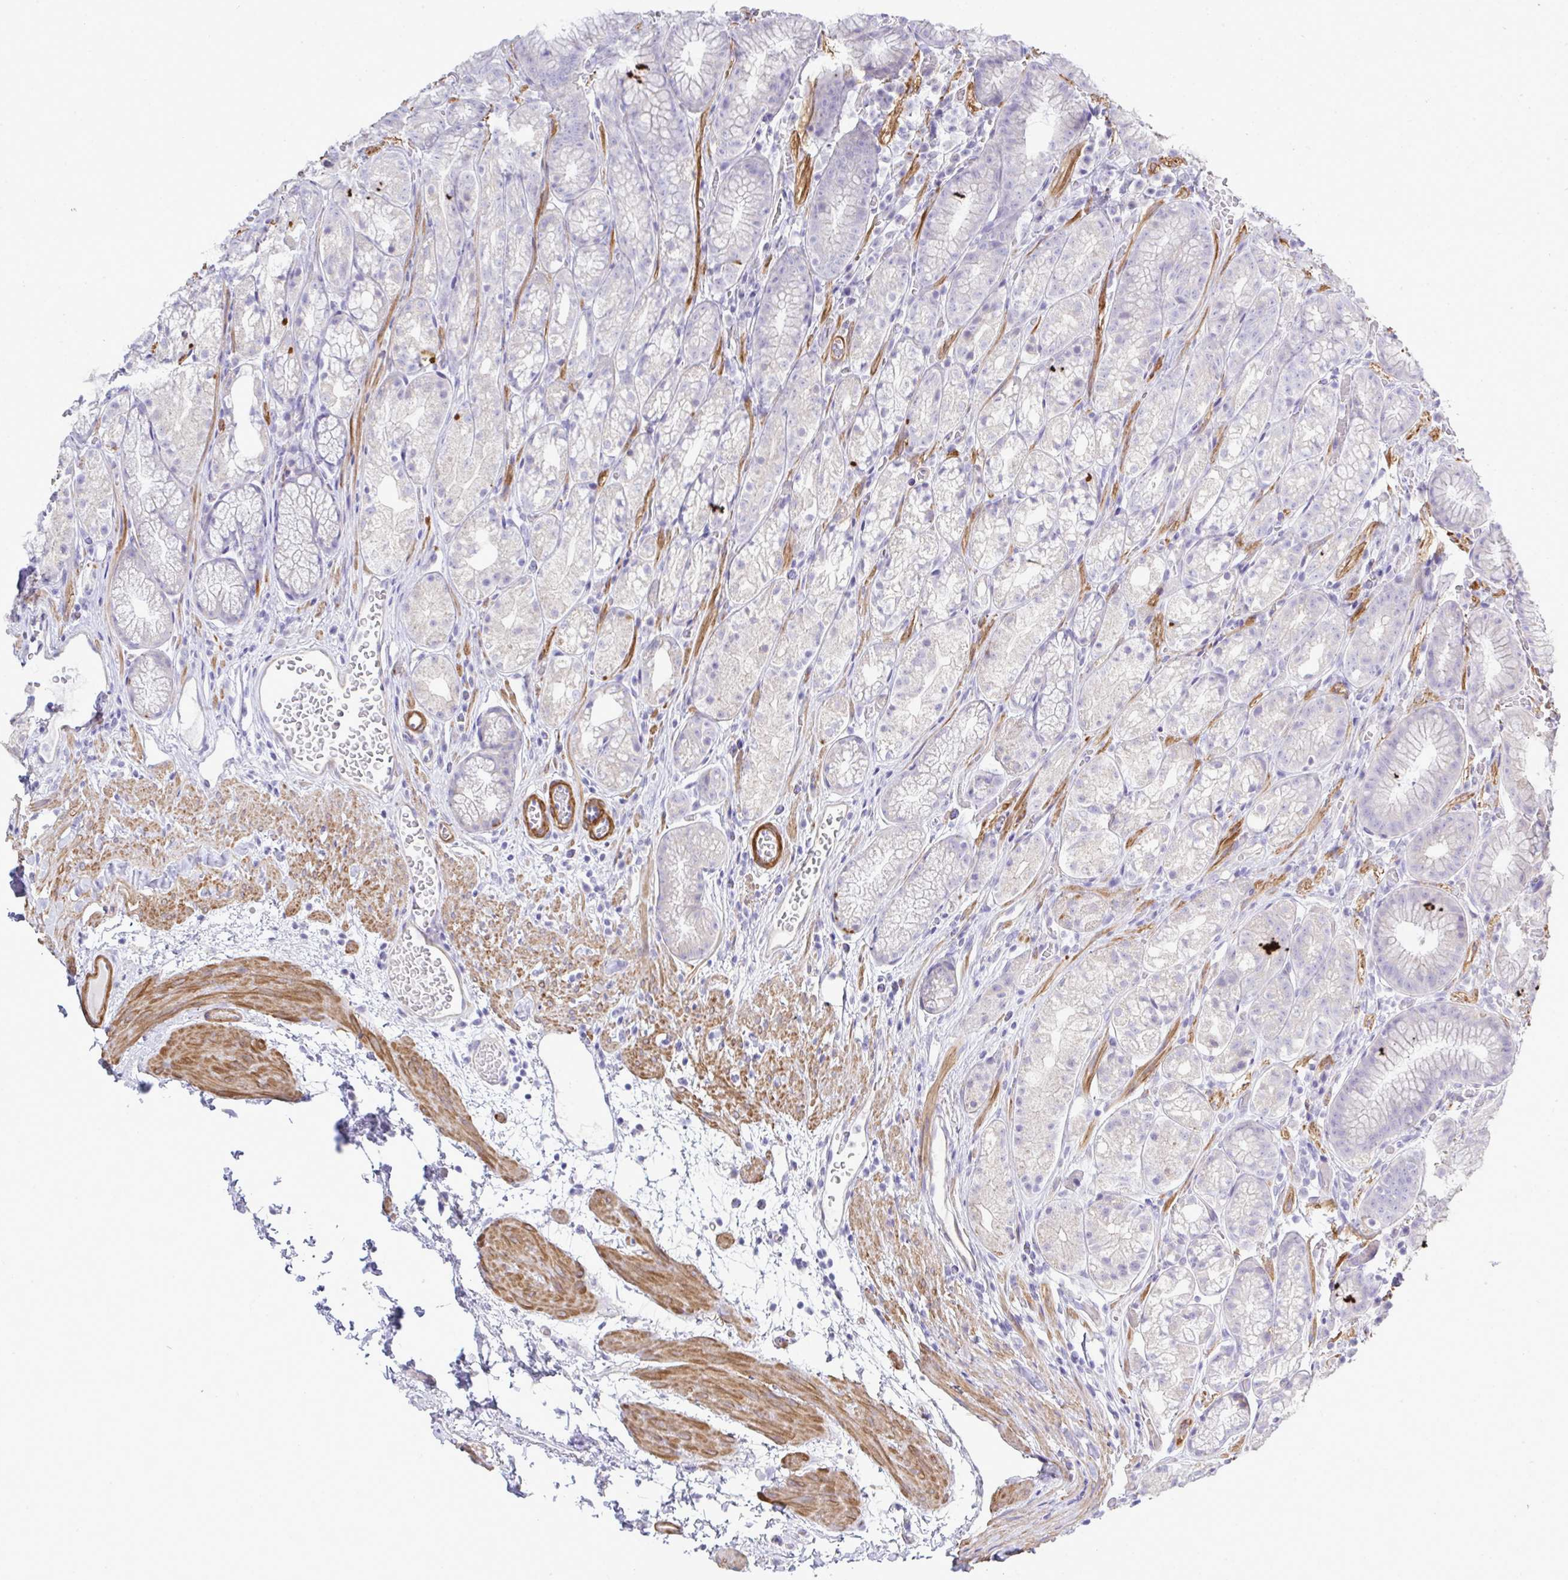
{"staining": {"intensity": "strong", "quantity": "<25%", "location": "cytoplasmic/membranous"}, "tissue": "stomach", "cell_type": "Glandular cells", "image_type": "normal", "snomed": [{"axis": "morphology", "description": "Normal tissue, NOS"}, {"axis": "topography", "description": "Smooth muscle"}, {"axis": "topography", "description": "Stomach"}], "caption": "Immunohistochemistry (IHC) image of unremarkable stomach: stomach stained using immunohistochemistry (IHC) exhibits medium levels of strong protein expression localized specifically in the cytoplasmic/membranous of glandular cells, appearing as a cytoplasmic/membranous brown color.", "gene": "MED11", "patient": {"sex": "male", "age": 70}}